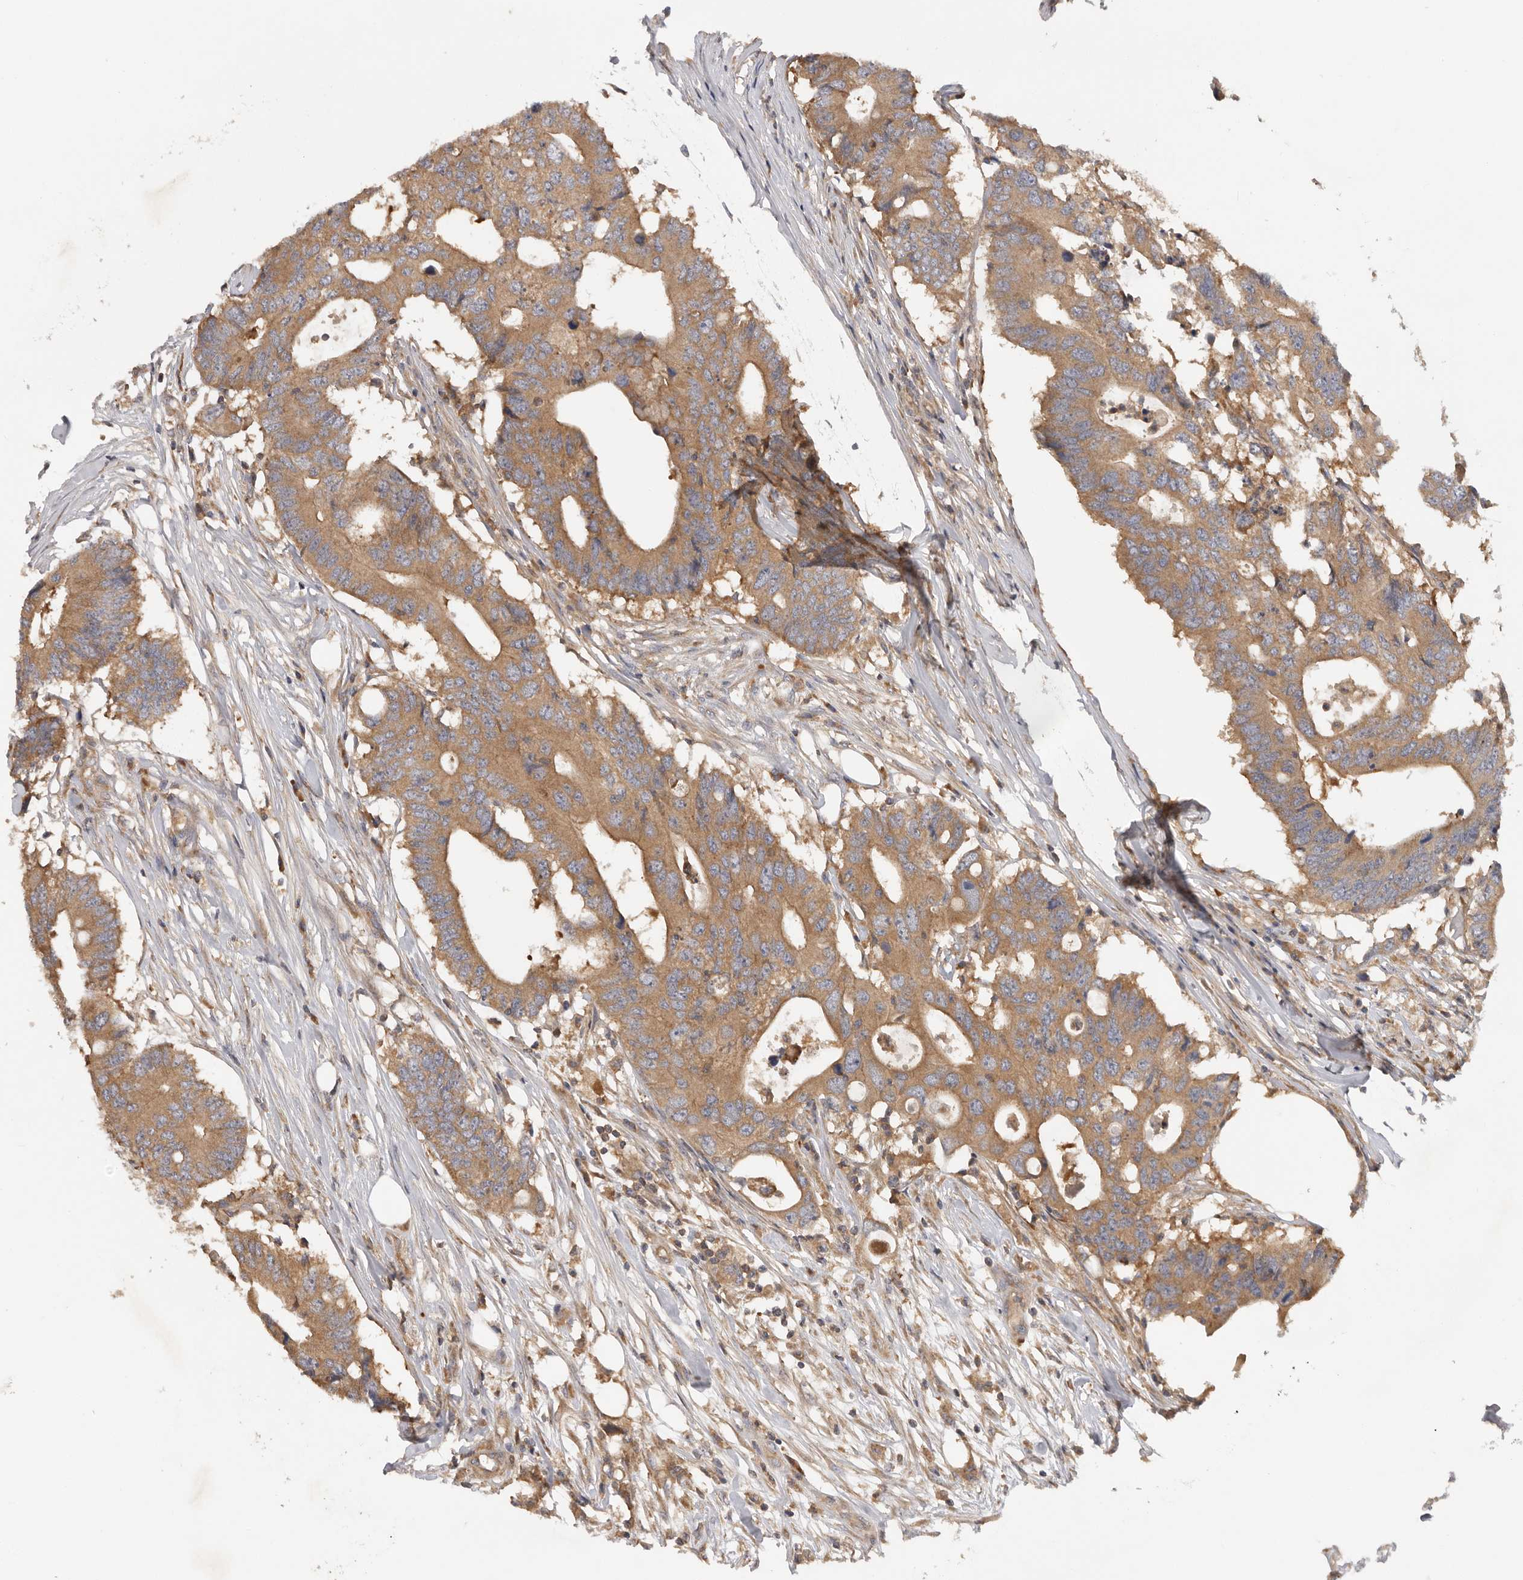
{"staining": {"intensity": "moderate", "quantity": ">75%", "location": "cytoplasmic/membranous"}, "tissue": "colorectal cancer", "cell_type": "Tumor cells", "image_type": "cancer", "snomed": [{"axis": "morphology", "description": "Adenocarcinoma, NOS"}, {"axis": "topography", "description": "Colon"}], "caption": "The immunohistochemical stain highlights moderate cytoplasmic/membranous staining in tumor cells of colorectal cancer (adenocarcinoma) tissue. (Stains: DAB in brown, nuclei in blue, Microscopy: brightfield microscopy at high magnification).", "gene": "PPP1R42", "patient": {"sex": "male", "age": 71}}